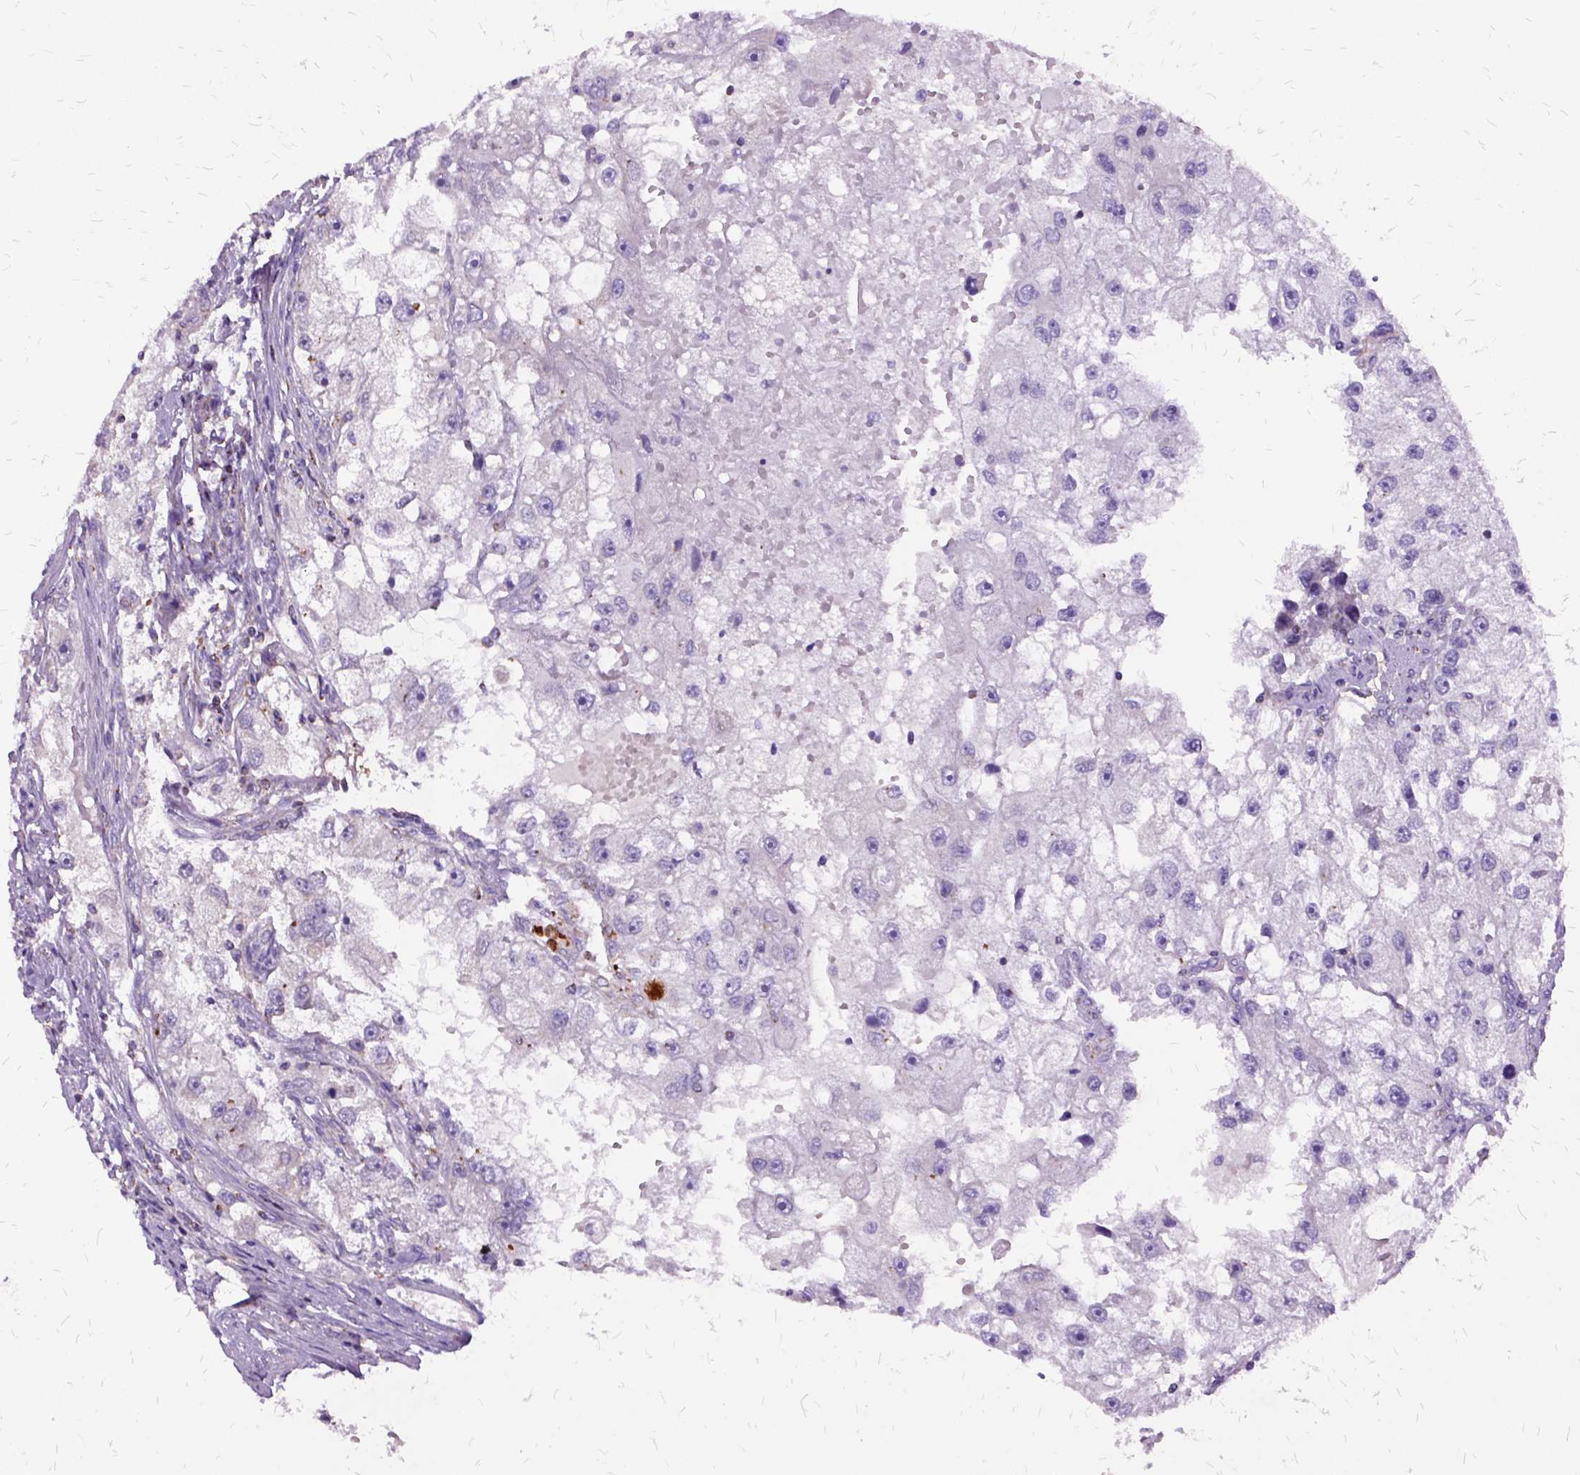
{"staining": {"intensity": "negative", "quantity": "none", "location": "none"}, "tissue": "renal cancer", "cell_type": "Tumor cells", "image_type": "cancer", "snomed": [{"axis": "morphology", "description": "Adenocarcinoma, NOS"}, {"axis": "topography", "description": "Kidney"}], "caption": "This is a micrograph of immunohistochemistry (IHC) staining of renal cancer (adenocarcinoma), which shows no positivity in tumor cells. (IHC, brightfield microscopy, high magnification).", "gene": "OXCT1", "patient": {"sex": "male", "age": 63}}